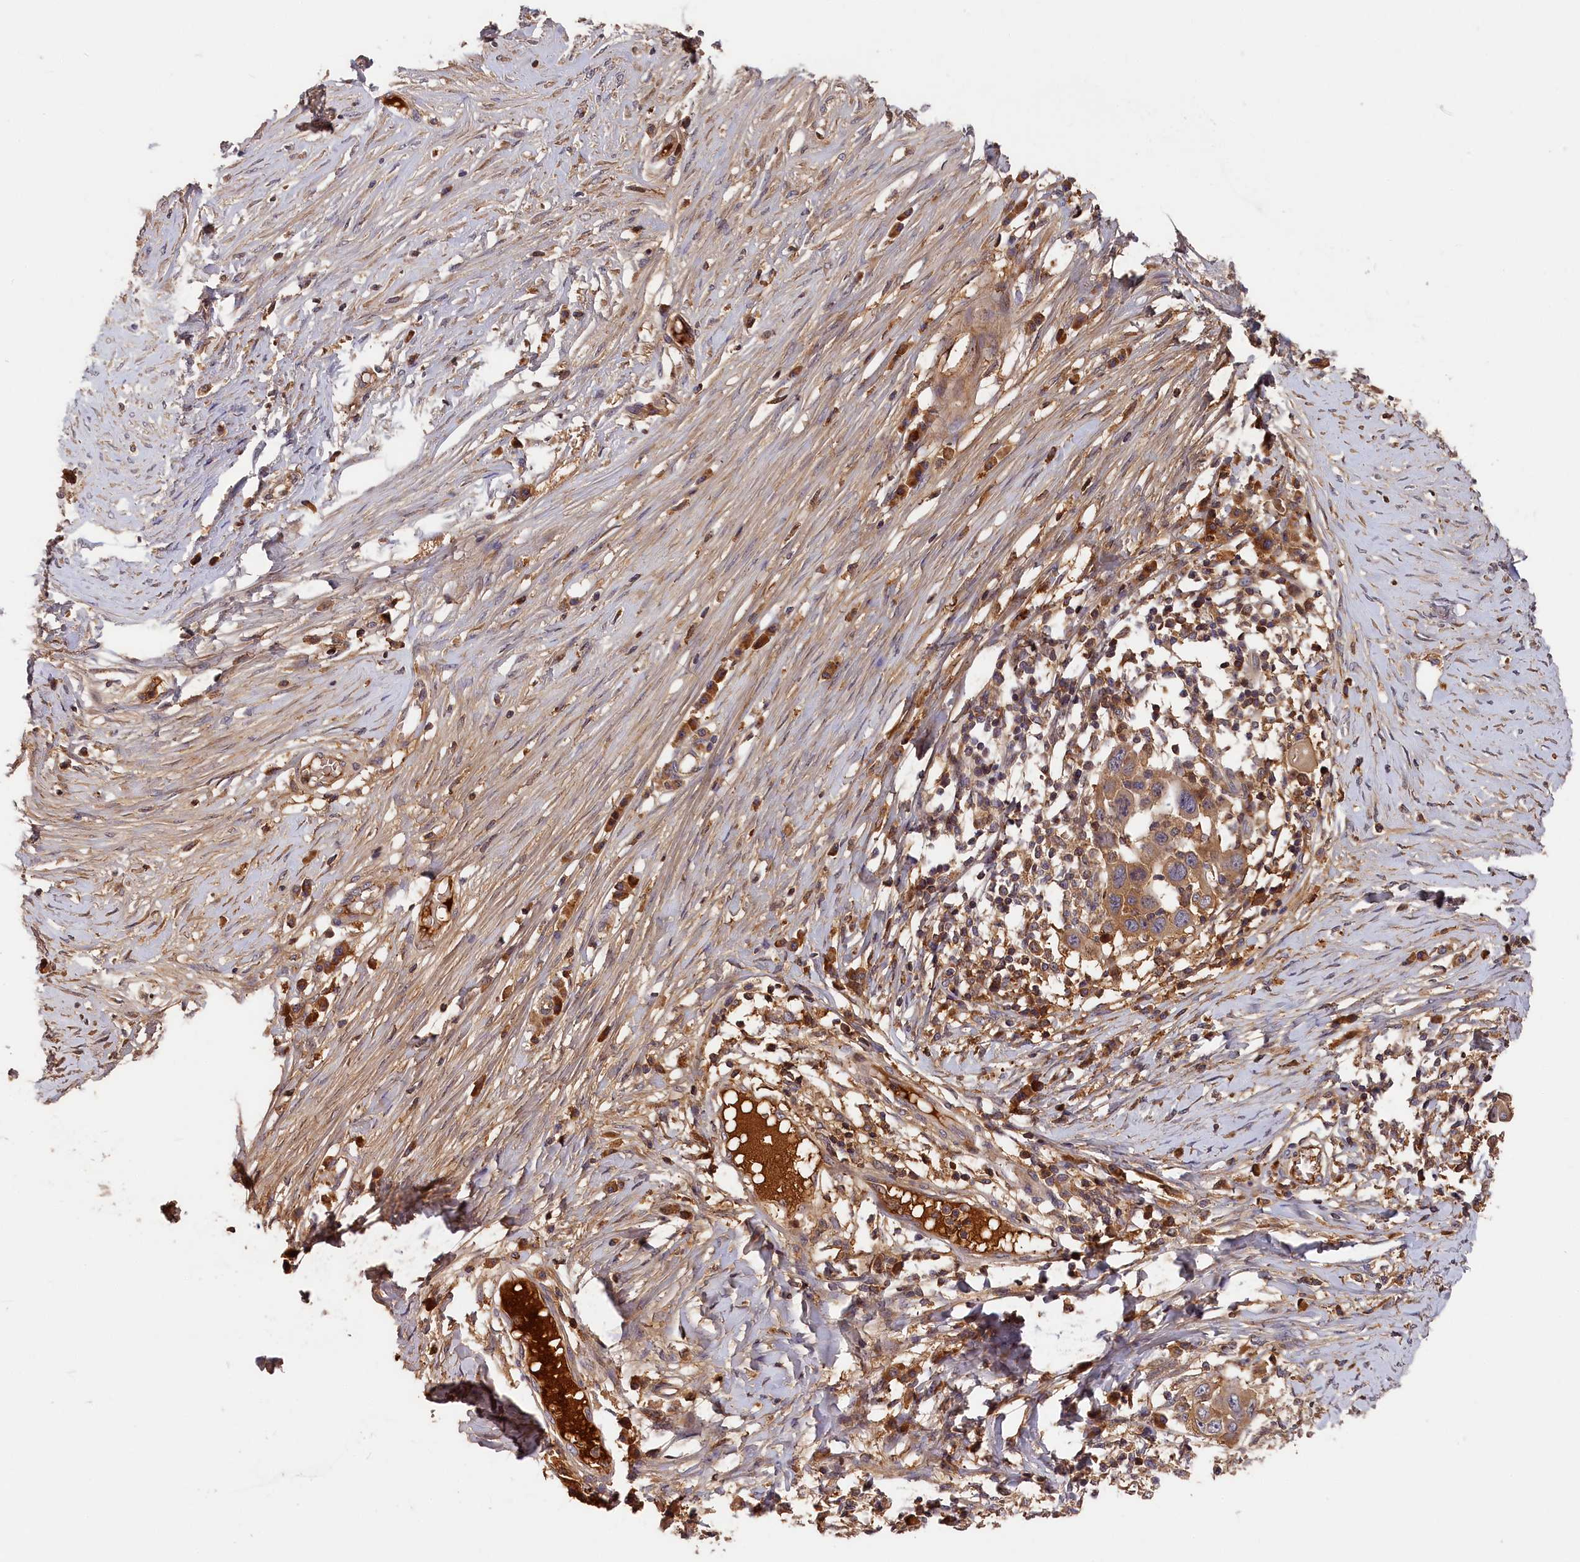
{"staining": {"intensity": "moderate", "quantity": "25%-75%", "location": "cytoplasmic/membranous"}, "tissue": "skin cancer", "cell_type": "Tumor cells", "image_type": "cancer", "snomed": [{"axis": "morphology", "description": "Squamous cell carcinoma, NOS"}, {"axis": "topography", "description": "Skin"}], "caption": "Protein expression analysis of skin cancer displays moderate cytoplasmic/membranous positivity in approximately 25%-75% of tumor cells.", "gene": "ITIH1", "patient": {"sex": "female", "age": 44}}